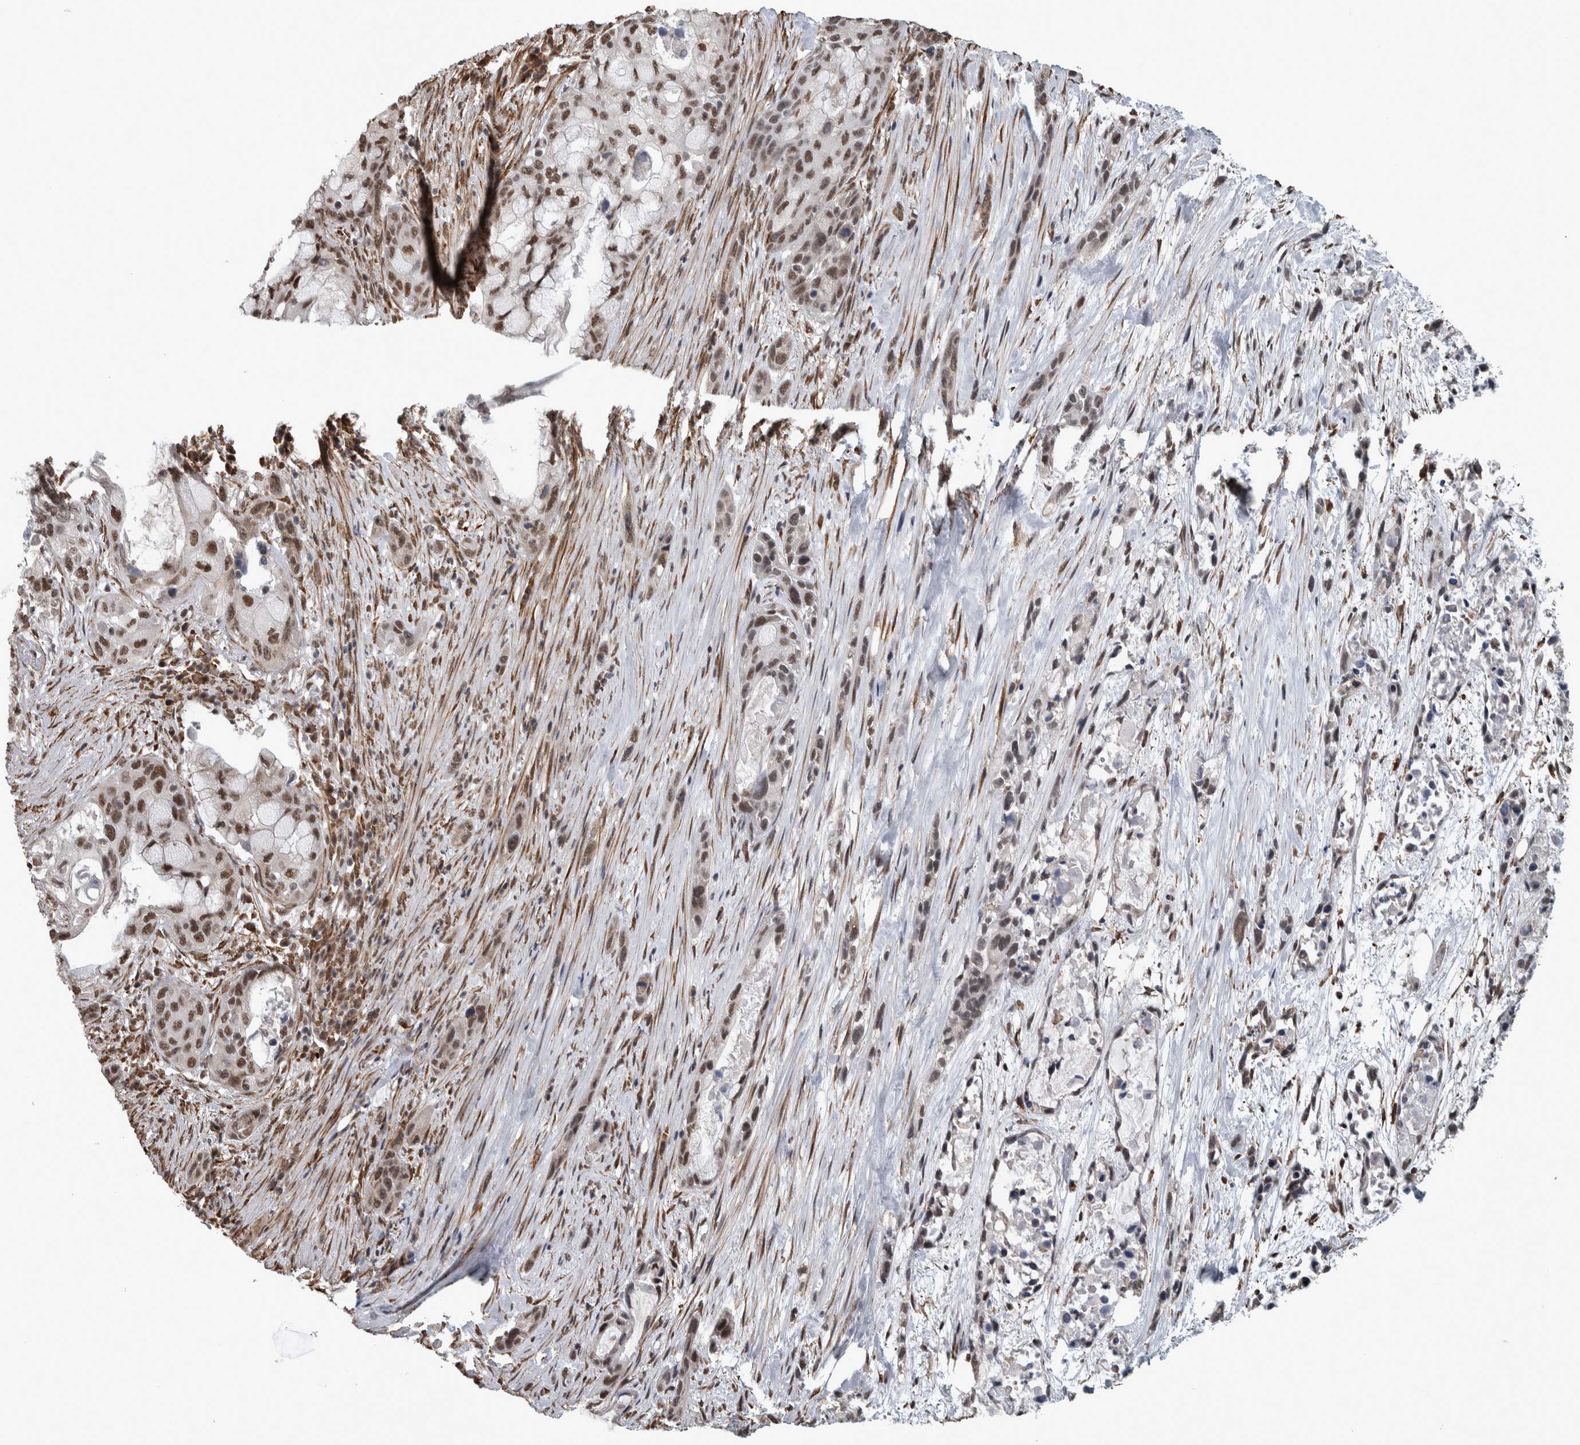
{"staining": {"intensity": "moderate", "quantity": ">75%", "location": "nuclear"}, "tissue": "pancreatic cancer", "cell_type": "Tumor cells", "image_type": "cancer", "snomed": [{"axis": "morphology", "description": "Adenocarcinoma, NOS"}, {"axis": "topography", "description": "Pancreas"}], "caption": "An immunohistochemistry photomicrograph of neoplastic tissue is shown. Protein staining in brown labels moderate nuclear positivity in pancreatic cancer within tumor cells. (DAB (3,3'-diaminobenzidine) = brown stain, brightfield microscopy at high magnification).", "gene": "DDX42", "patient": {"sex": "male", "age": 53}}